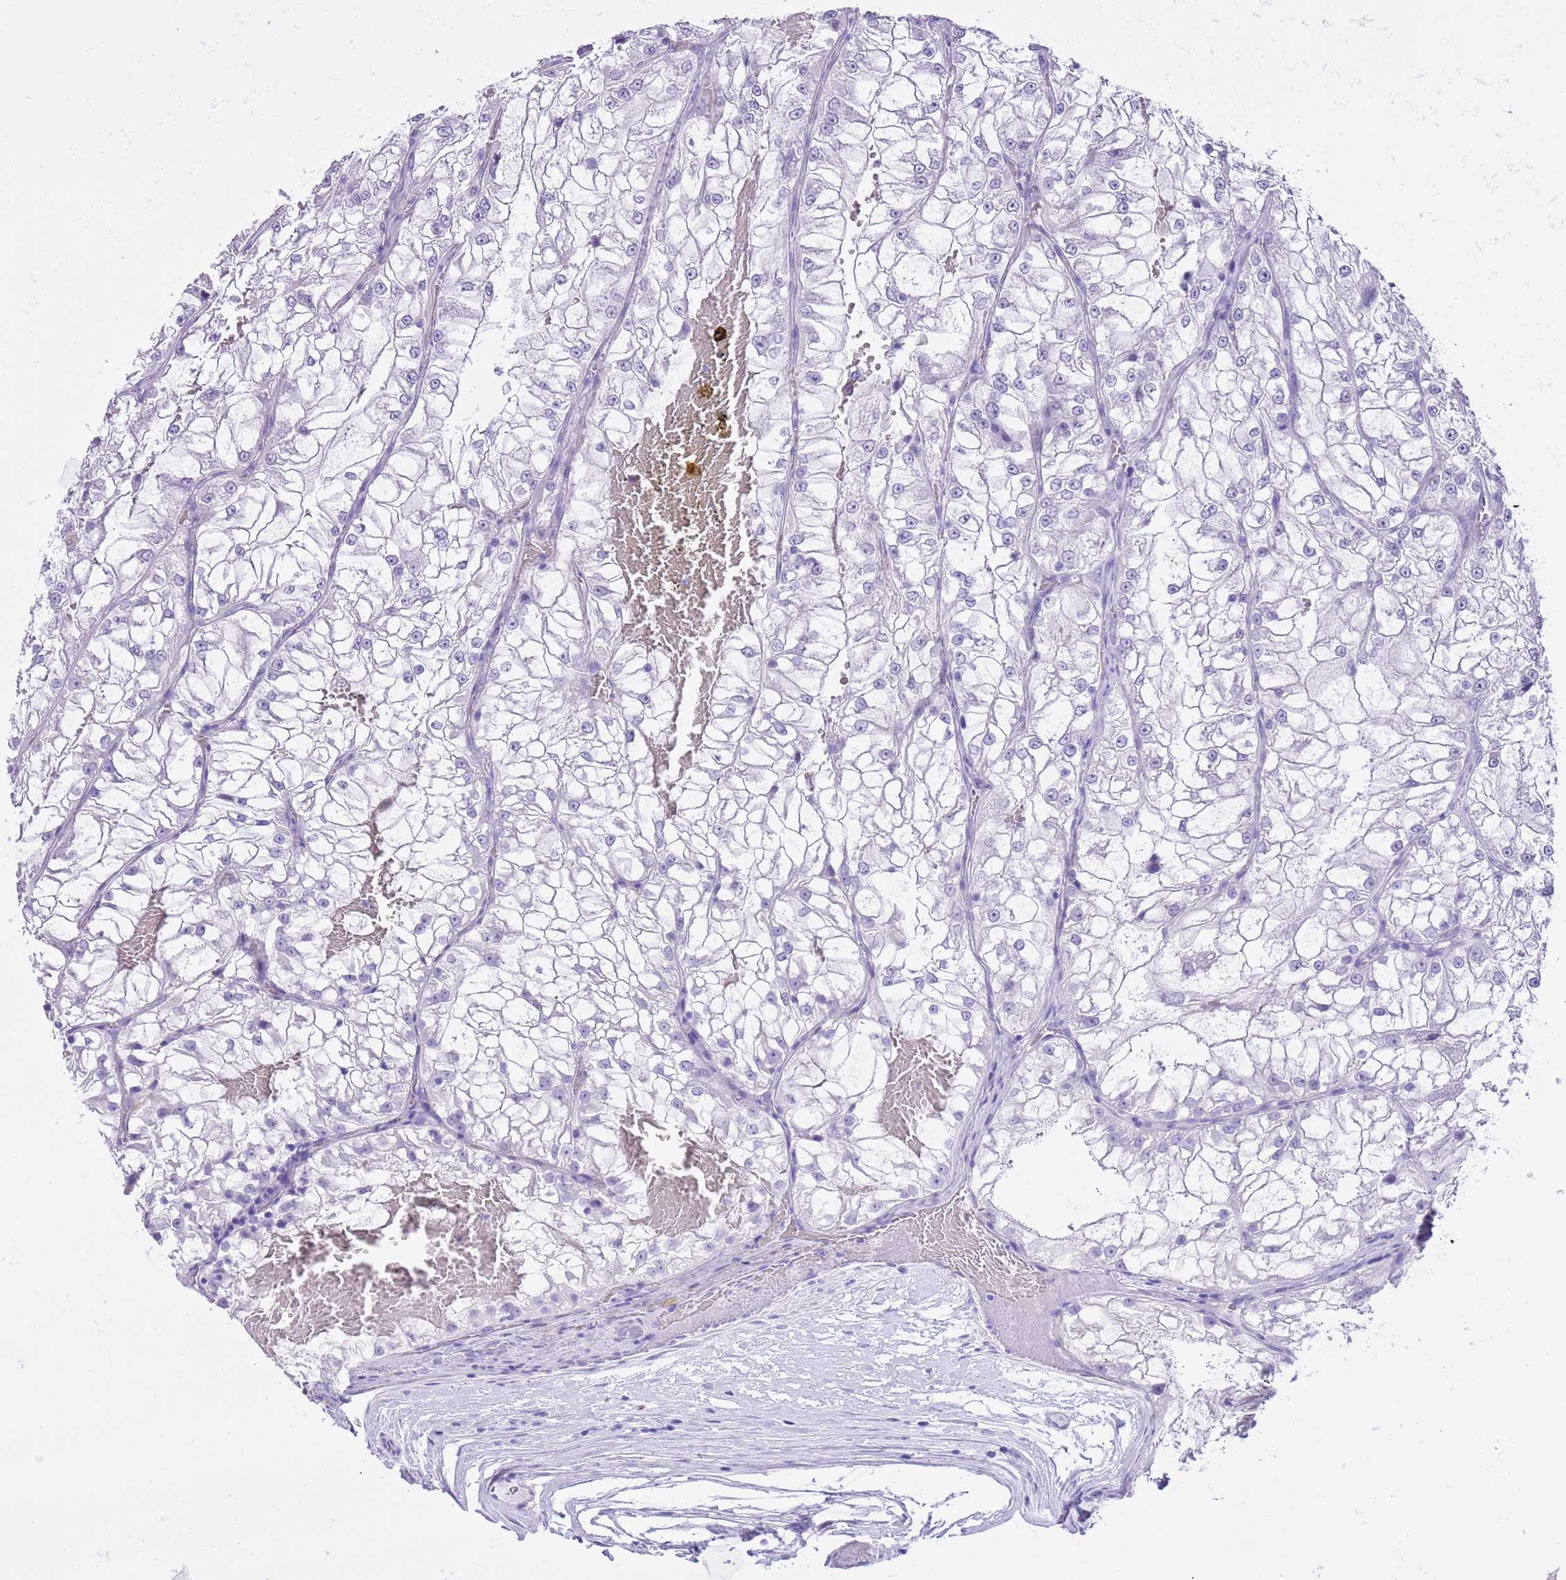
{"staining": {"intensity": "negative", "quantity": "none", "location": "none"}, "tissue": "renal cancer", "cell_type": "Tumor cells", "image_type": "cancer", "snomed": [{"axis": "morphology", "description": "Adenocarcinoma, NOS"}, {"axis": "topography", "description": "Kidney"}], "caption": "An IHC image of renal adenocarcinoma is shown. There is no staining in tumor cells of renal adenocarcinoma. (IHC, brightfield microscopy, high magnification).", "gene": "TMEM185B", "patient": {"sex": "female", "age": 72}}